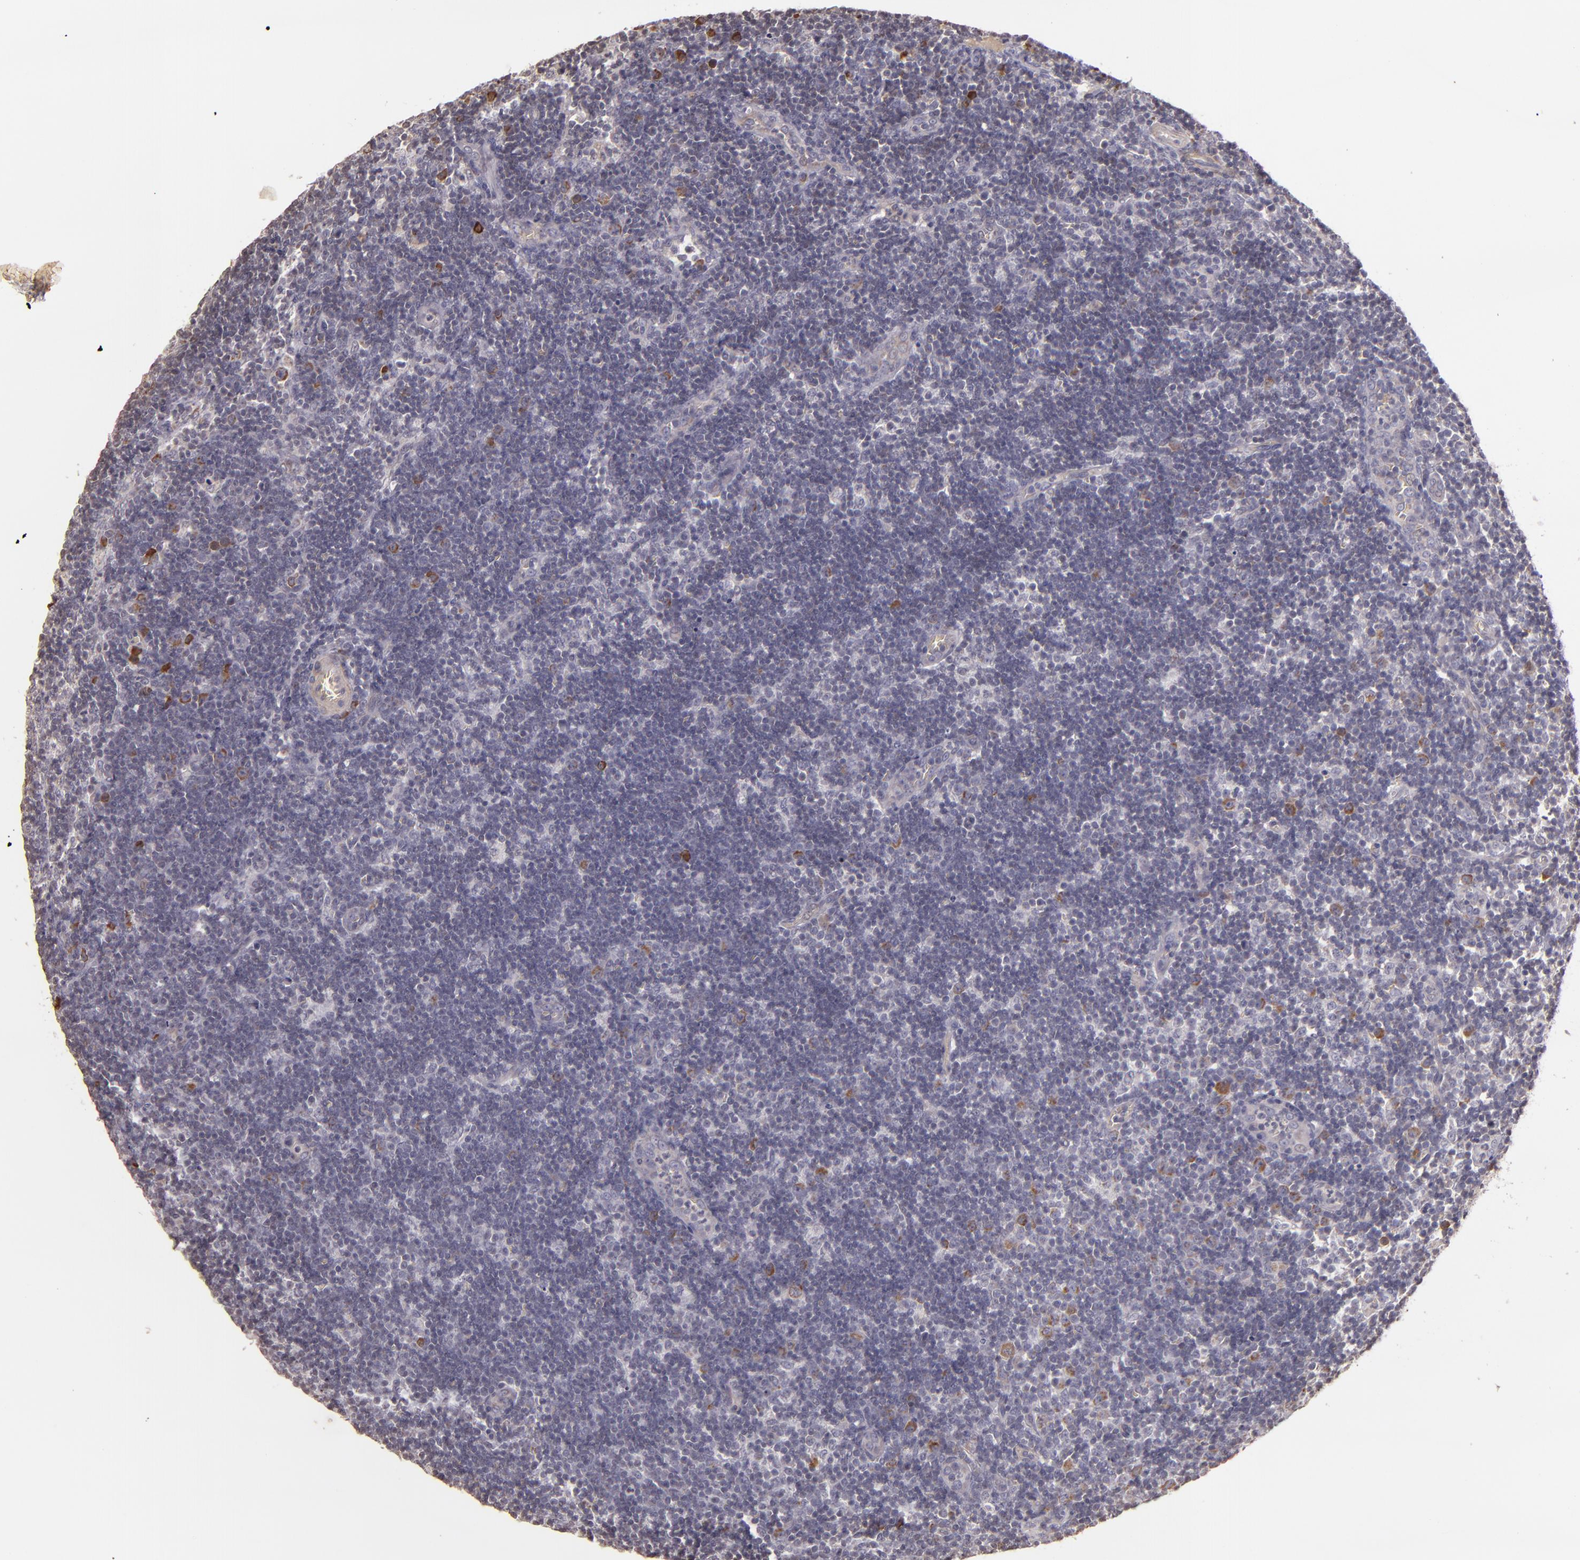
{"staining": {"intensity": "strong", "quantity": "<25%", "location": "cytoplasmic/membranous"}, "tissue": "lymph node", "cell_type": "Germinal center cells", "image_type": "normal", "snomed": [{"axis": "morphology", "description": "Normal tissue, NOS"}, {"axis": "morphology", "description": "Inflammation, NOS"}, {"axis": "topography", "description": "Lymph node"}, {"axis": "topography", "description": "Salivary gland"}], "caption": "Lymph node stained for a protein (brown) displays strong cytoplasmic/membranous positive staining in approximately <25% of germinal center cells.", "gene": "ABL1", "patient": {"sex": "male", "age": 3}}